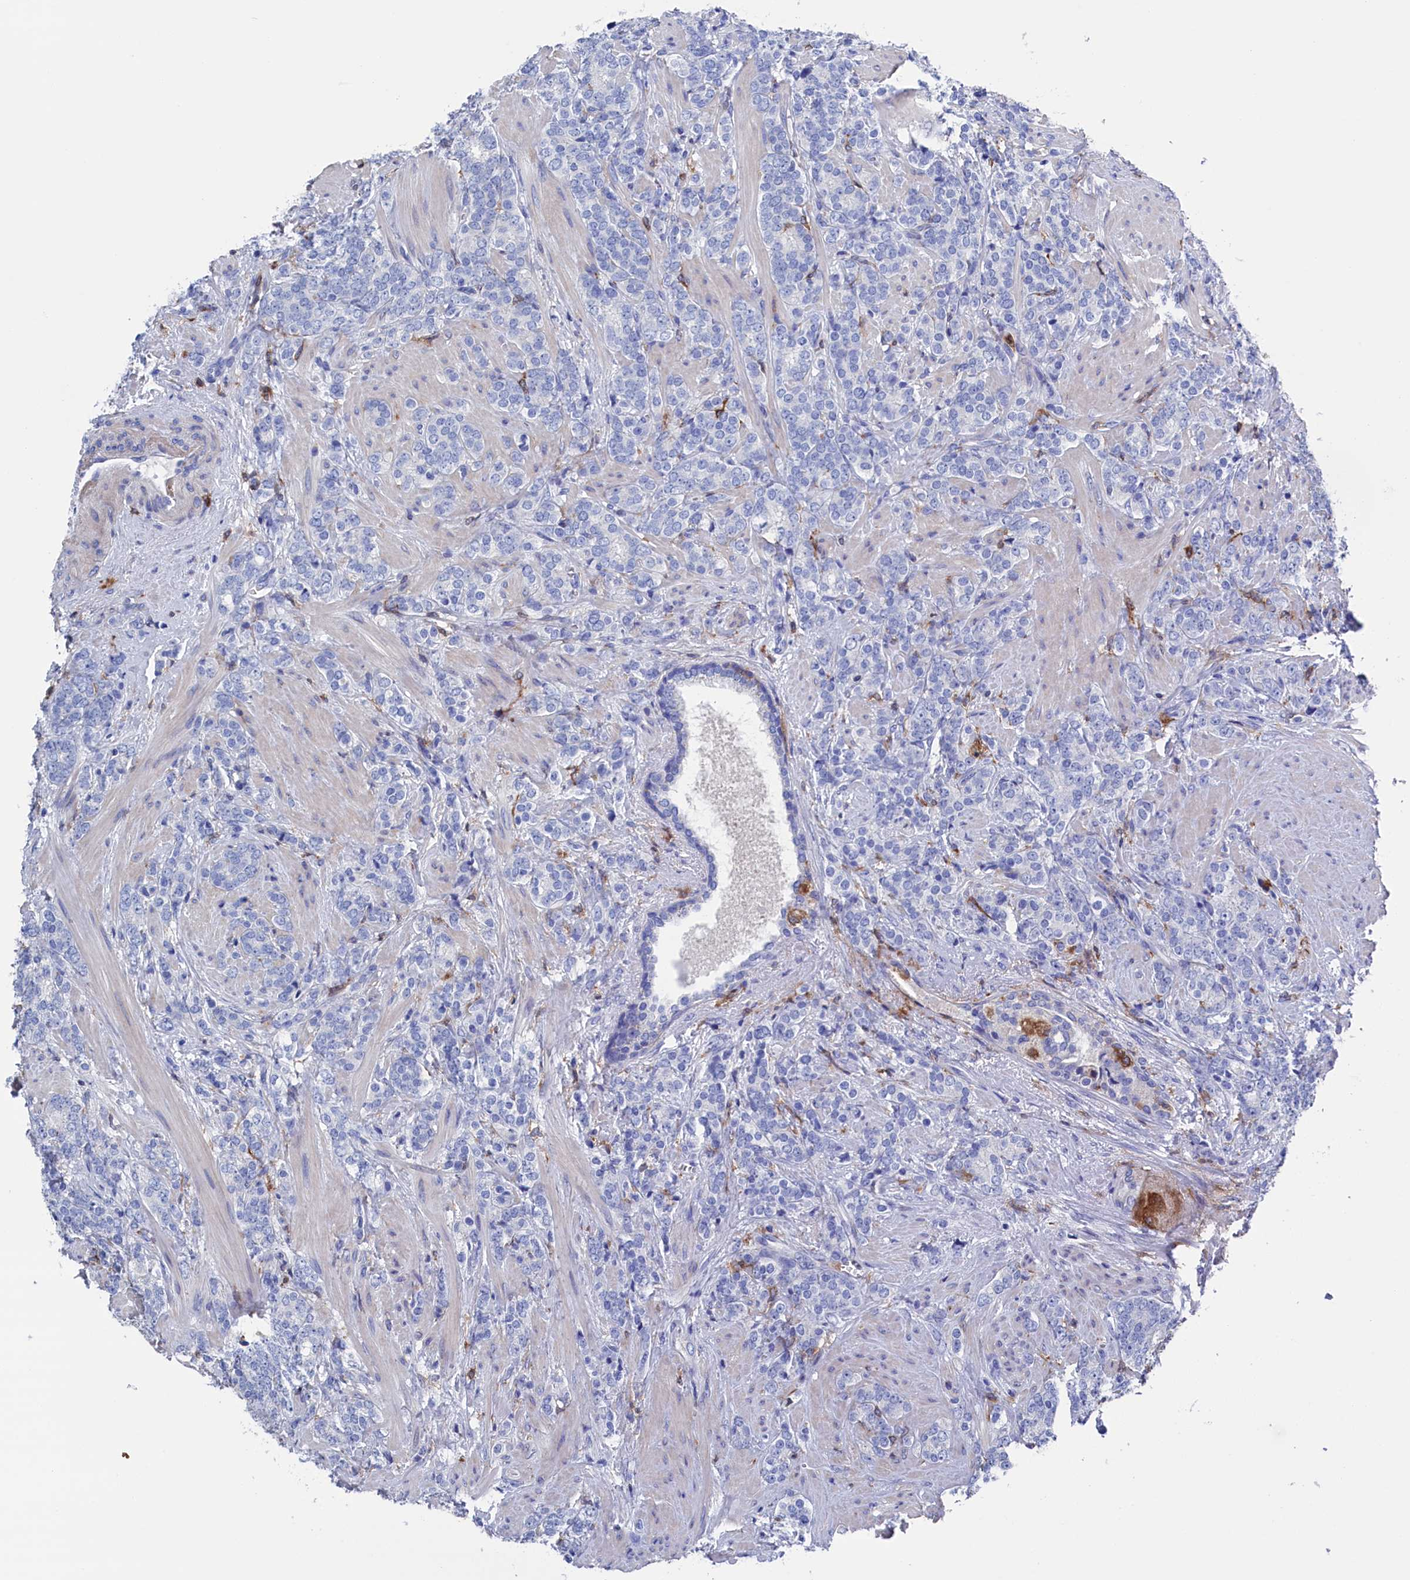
{"staining": {"intensity": "negative", "quantity": "none", "location": "none"}, "tissue": "prostate cancer", "cell_type": "Tumor cells", "image_type": "cancer", "snomed": [{"axis": "morphology", "description": "Adenocarcinoma, High grade"}, {"axis": "topography", "description": "Prostate"}], "caption": "DAB (3,3'-diaminobenzidine) immunohistochemical staining of human adenocarcinoma (high-grade) (prostate) shows no significant expression in tumor cells. (DAB immunohistochemistry with hematoxylin counter stain).", "gene": "TYROBP", "patient": {"sex": "male", "age": 64}}